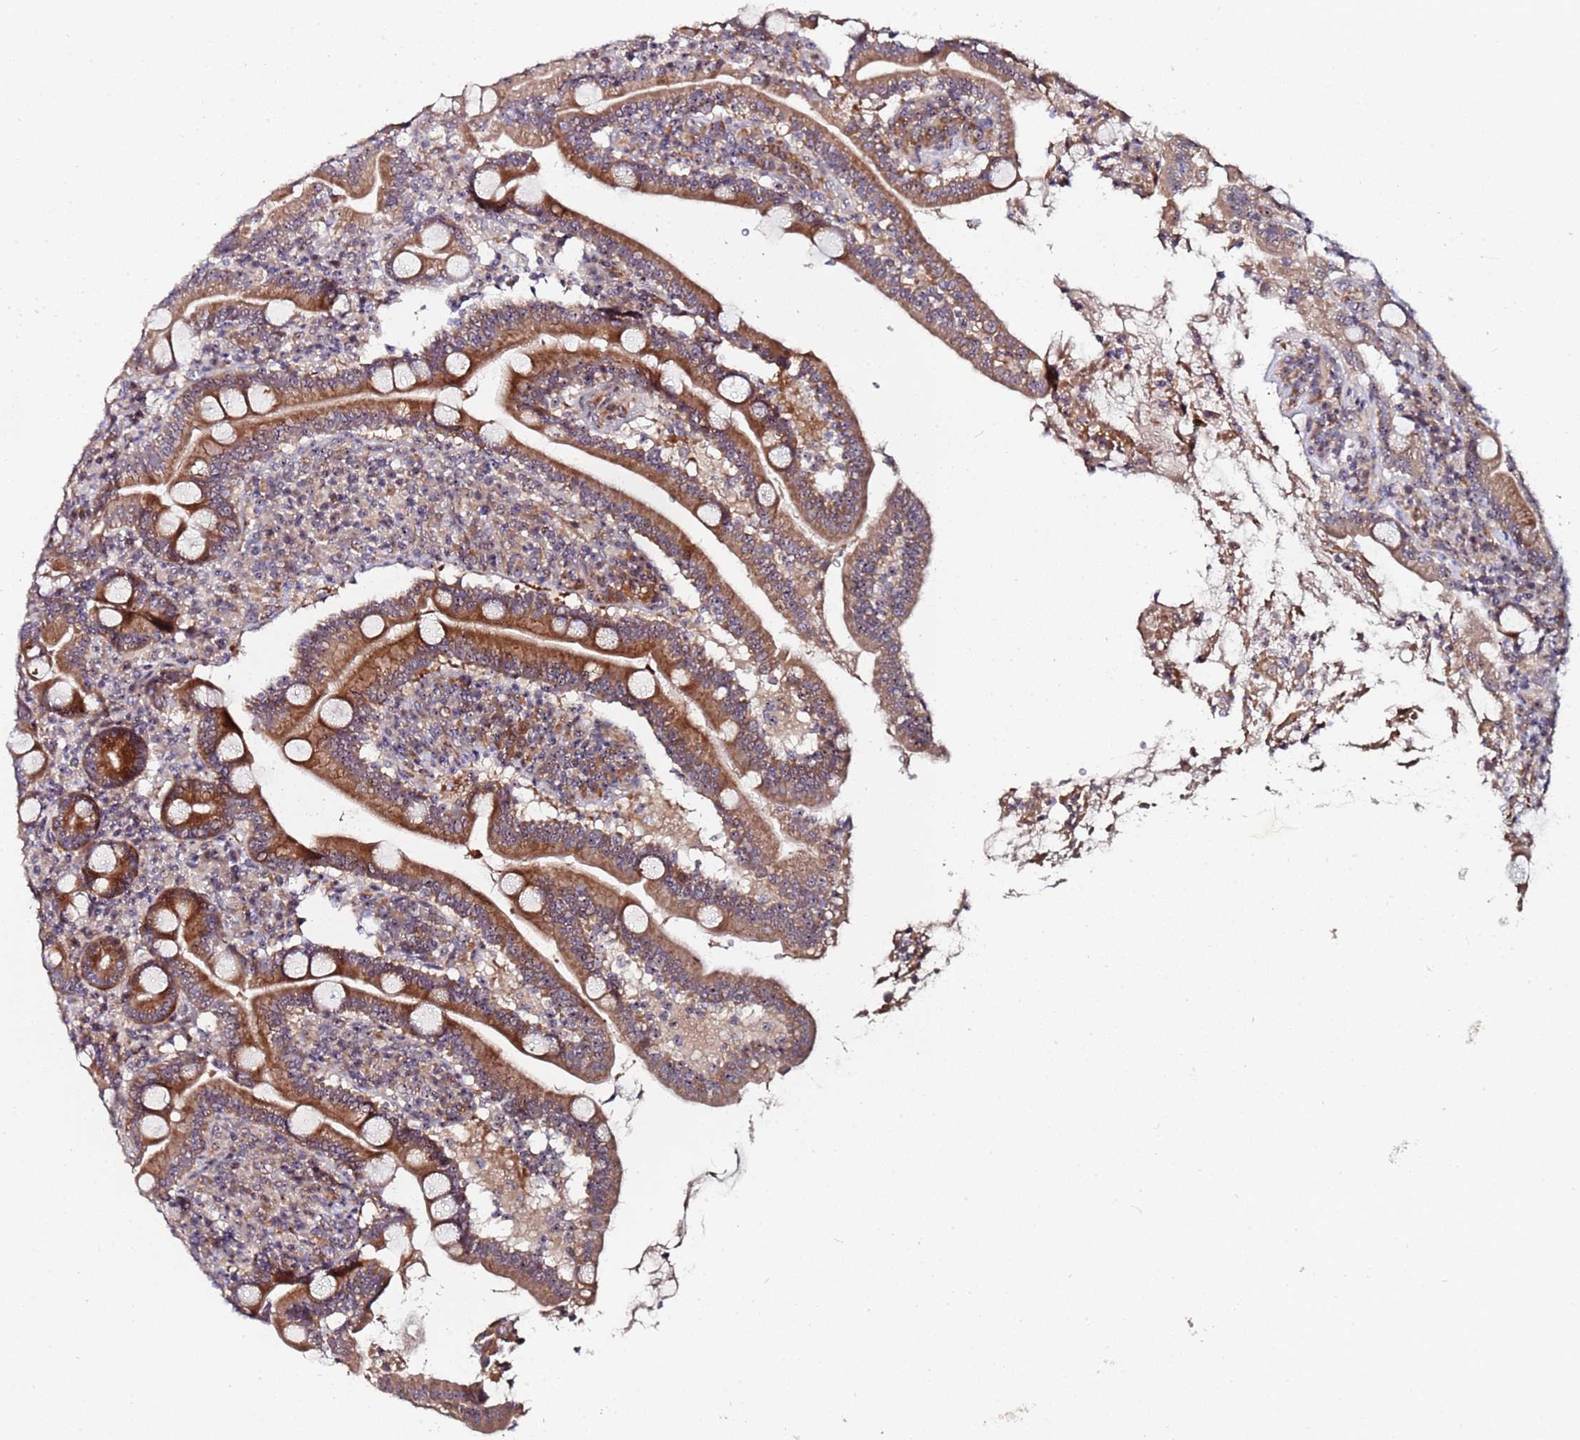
{"staining": {"intensity": "moderate", "quantity": ">75%", "location": "cytoplasmic/membranous"}, "tissue": "duodenum", "cell_type": "Glandular cells", "image_type": "normal", "snomed": [{"axis": "morphology", "description": "Normal tissue, NOS"}, {"axis": "topography", "description": "Duodenum"}], "caption": "IHC photomicrograph of unremarkable duodenum stained for a protein (brown), which reveals medium levels of moderate cytoplasmic/membranous expression in approximately >75% of glandular cells.", "gene": "KRI1", "patient": {"sex": "male", "age": 35}}